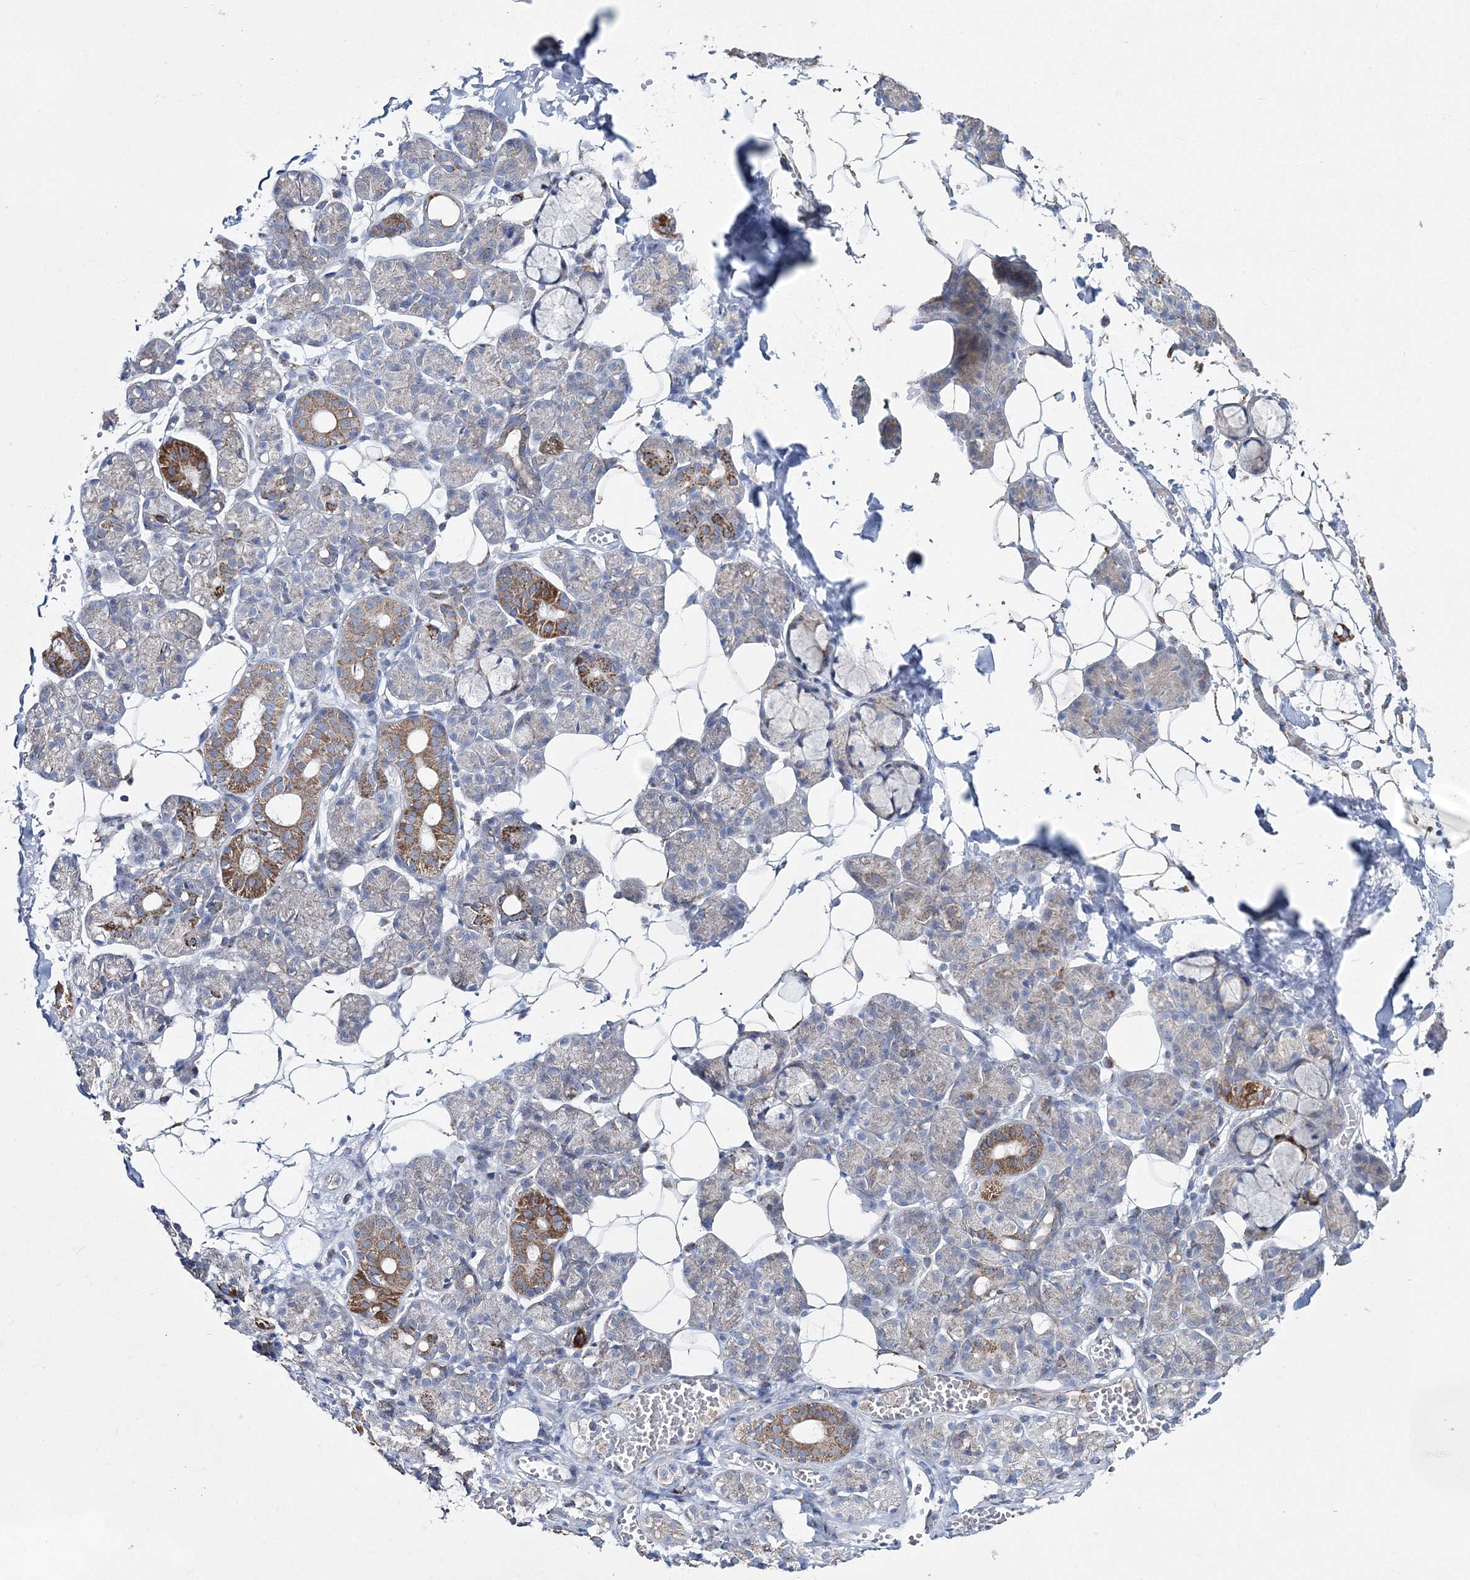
{"staining": {"intensity": "moderate", "quantity": "25%-75%", "location": "cytoplasmic/membranous"}, "tissue": "salivary gland", "cell_type": "Glandular cells", "image_type": "normal", "snomed": [{"axis": "morphology", "description": "Normal tissue, NOS"}, {"axis": "topography", "description": "Salivary gland"}], "caption": "Immunohistochemical staining of benign human salivary gland reveals medium levels of moderate cytoplasmic/membranous expression in approximately 25%-75% of glandular cells. The staining was performed using DAB, with brown indicating positive protein expression. Nuclei are stained blue with hematoxylin.", "gene": "HIBCH", "patient": {"sex": "male", "age": 63}}